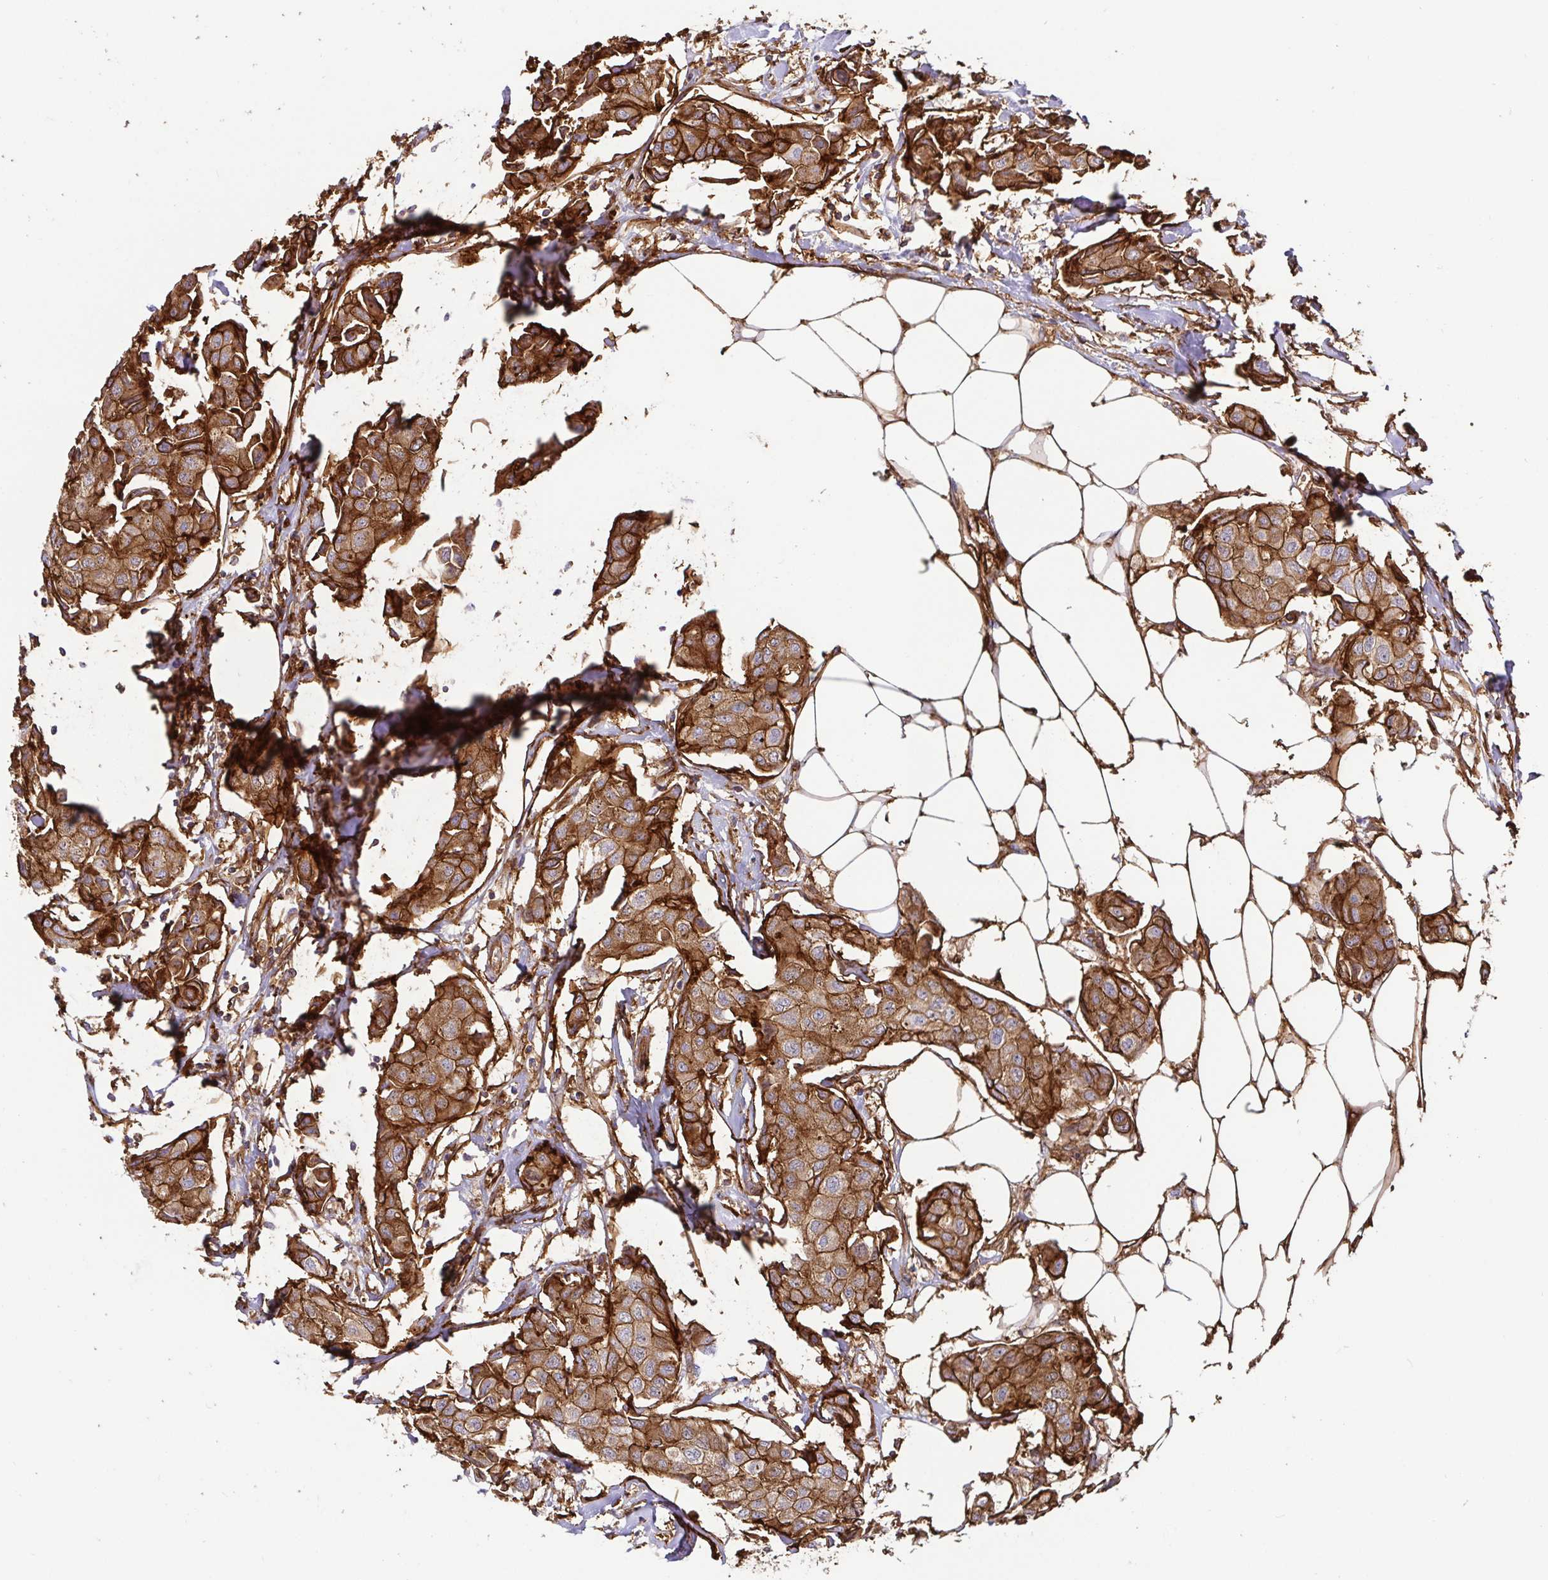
{"staining": {"intensity": "moderate", "quantity": ">75%", "location": "cytoplasmic/membranous"}, "tissue": "breast cancer", "cell_type": "Tumor cells", "image_type": "cancer", "snomed": [{"axis": "morphology", "description": "Duct carcinoma"}, {"axis": "topography", "description": "Breast"}, {"axis": "topography", "description": "Lymph node"}], "caption": "This micrograph displays immunohistochemistry (IHC) staining of breast cancer, with medium moderate cytoplasmic/membranous staining in approximately >75% of tumor cells.", "gene": "ANXA2", "patient": {"sex": "female", "age": 80}}